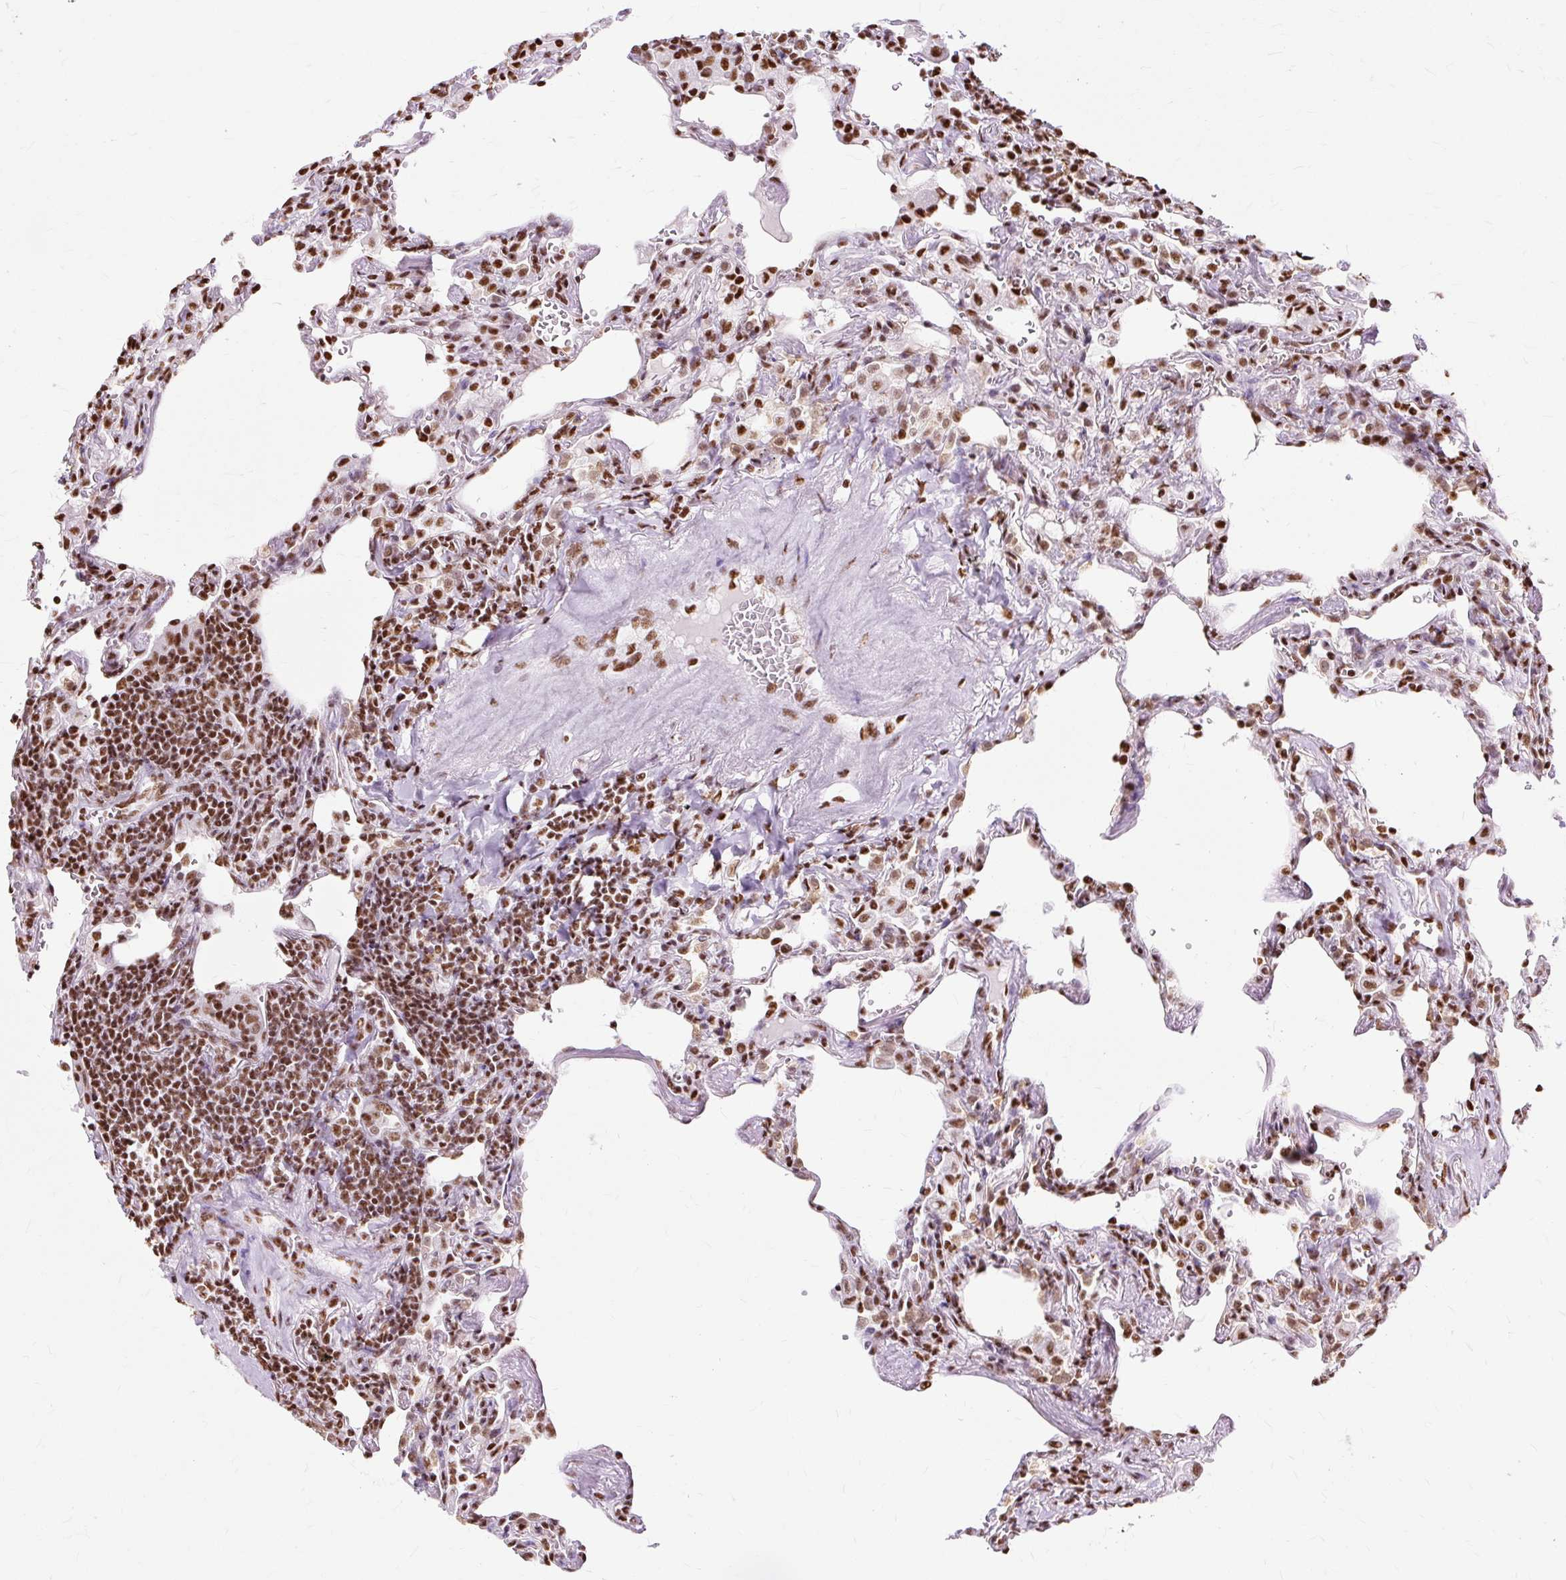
{"staining": {"intensity": "strong", "quantity": ">75%", "location": "nuclear"}, "tissue": "lymphoma", "cell_type": "Tumor cells", "image_type": "cancer", "snomed": [{"axis": "morphology", "description": "Malignant lymphoma, non-Hodgkin's type, Low grade"}, {"axis": "topography", "description": "Lung"}], "caption": "DAB immunohistochemical staining of malignant lymphoma, non-Hodgkin's type (low-grade) shows strong nuclear protein staining in approximately >75% of tumor cells. (brown staining indicates protein expression, while blue staining denotes nuclei).", "gene": "XRCC6", "patient": {"sex": "female", "age": 71}}